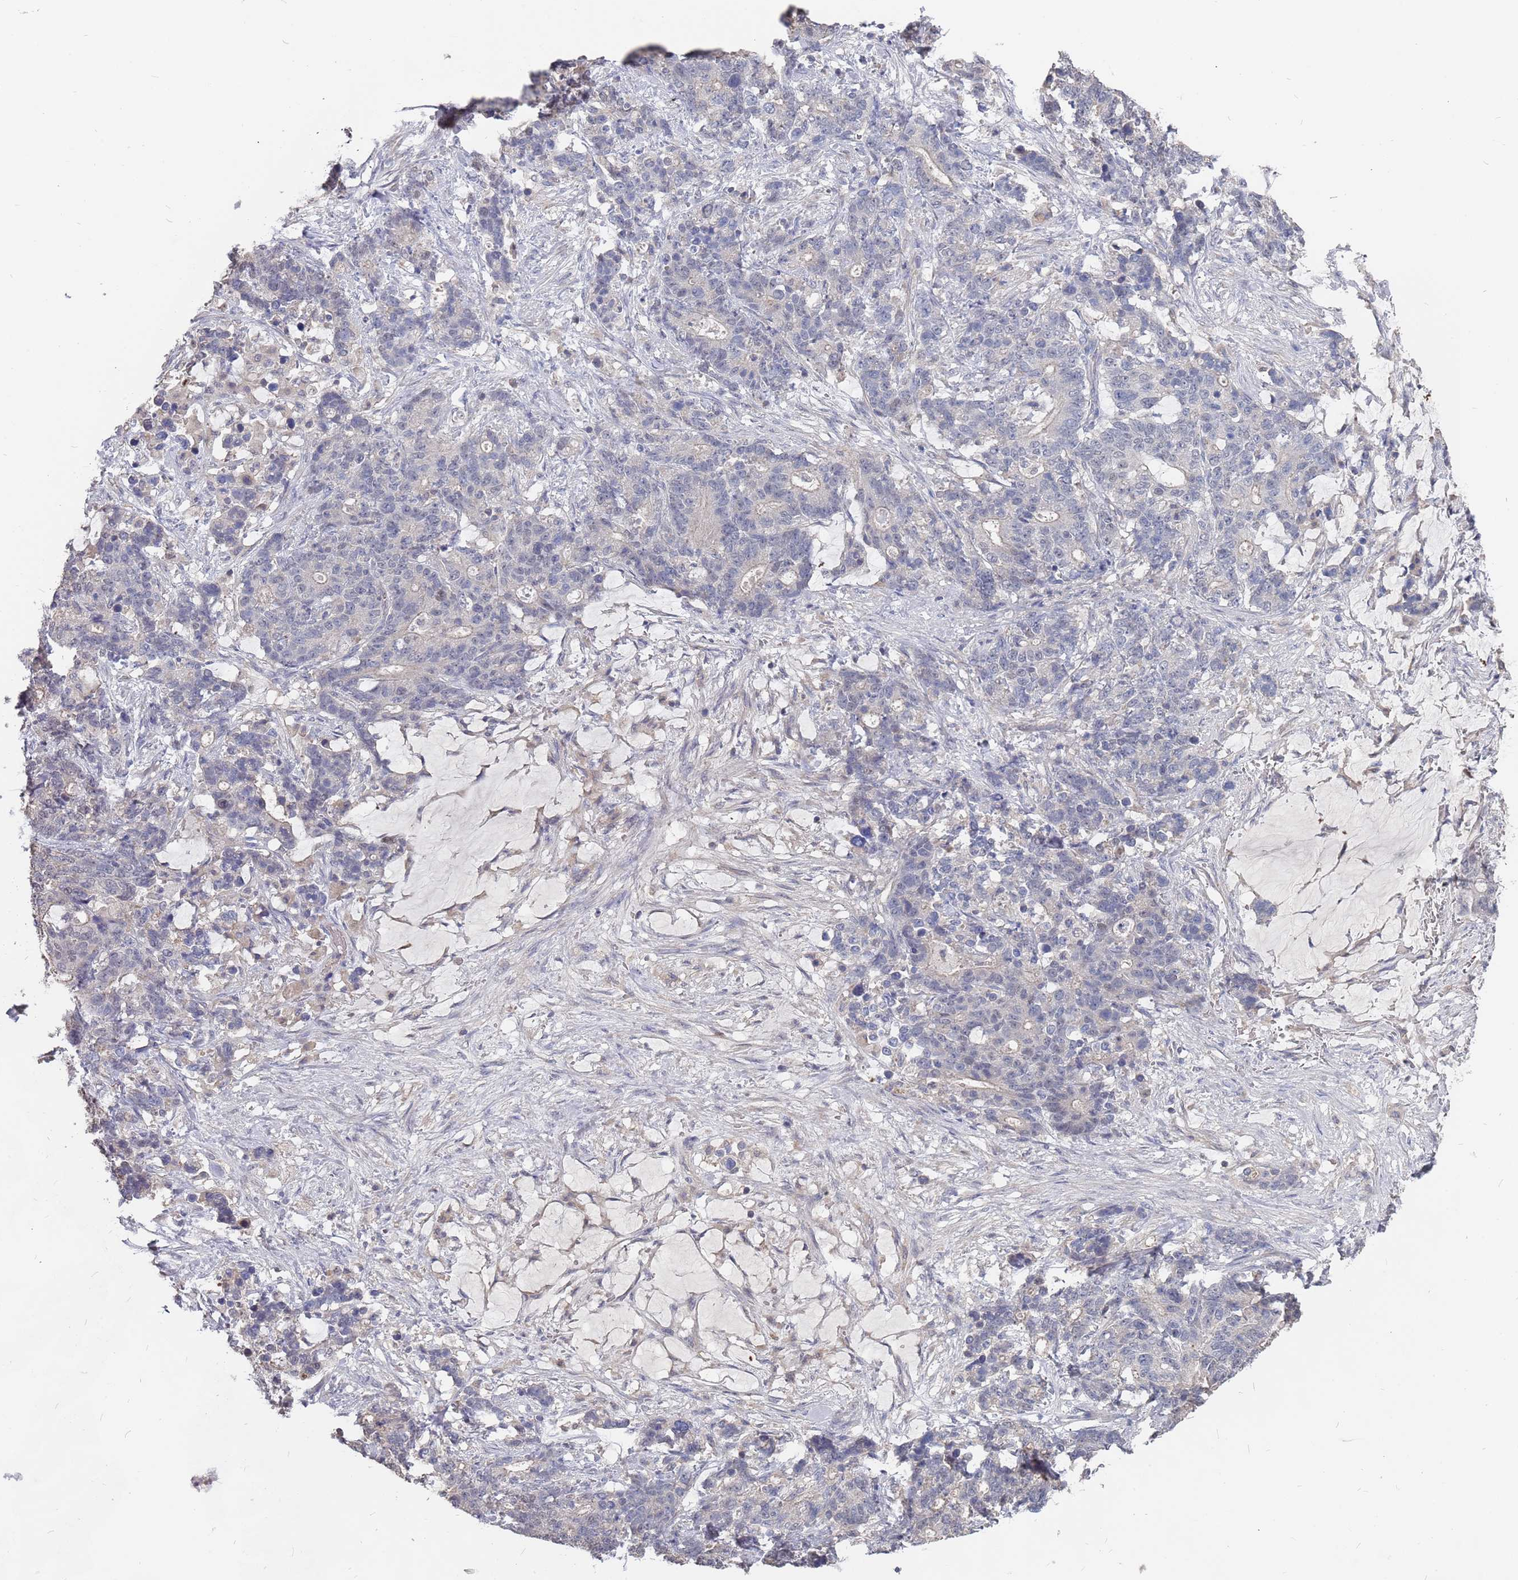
{"staining": {"intensity": "negative", "quantity": "none", "location": "none"}, "tissue": "stomach cancer", "cell_type": "Tumor cells", "image_type": "cancer", "snomed": [{"axis": "morphology", "description": "Normal tissue, NOS"}, {"axis": "morphology", "description": "Adenocarcinoma, NOS"}, {"axis": "topography", "description": "Stomach"}], "caption": "This is a image of immunohistochemistry (IHC) staining of stomach cancer, which shows no expression in tumor cells.", "gene": "TCEANC2", "patient": {"sex": "female", "age": 64}}